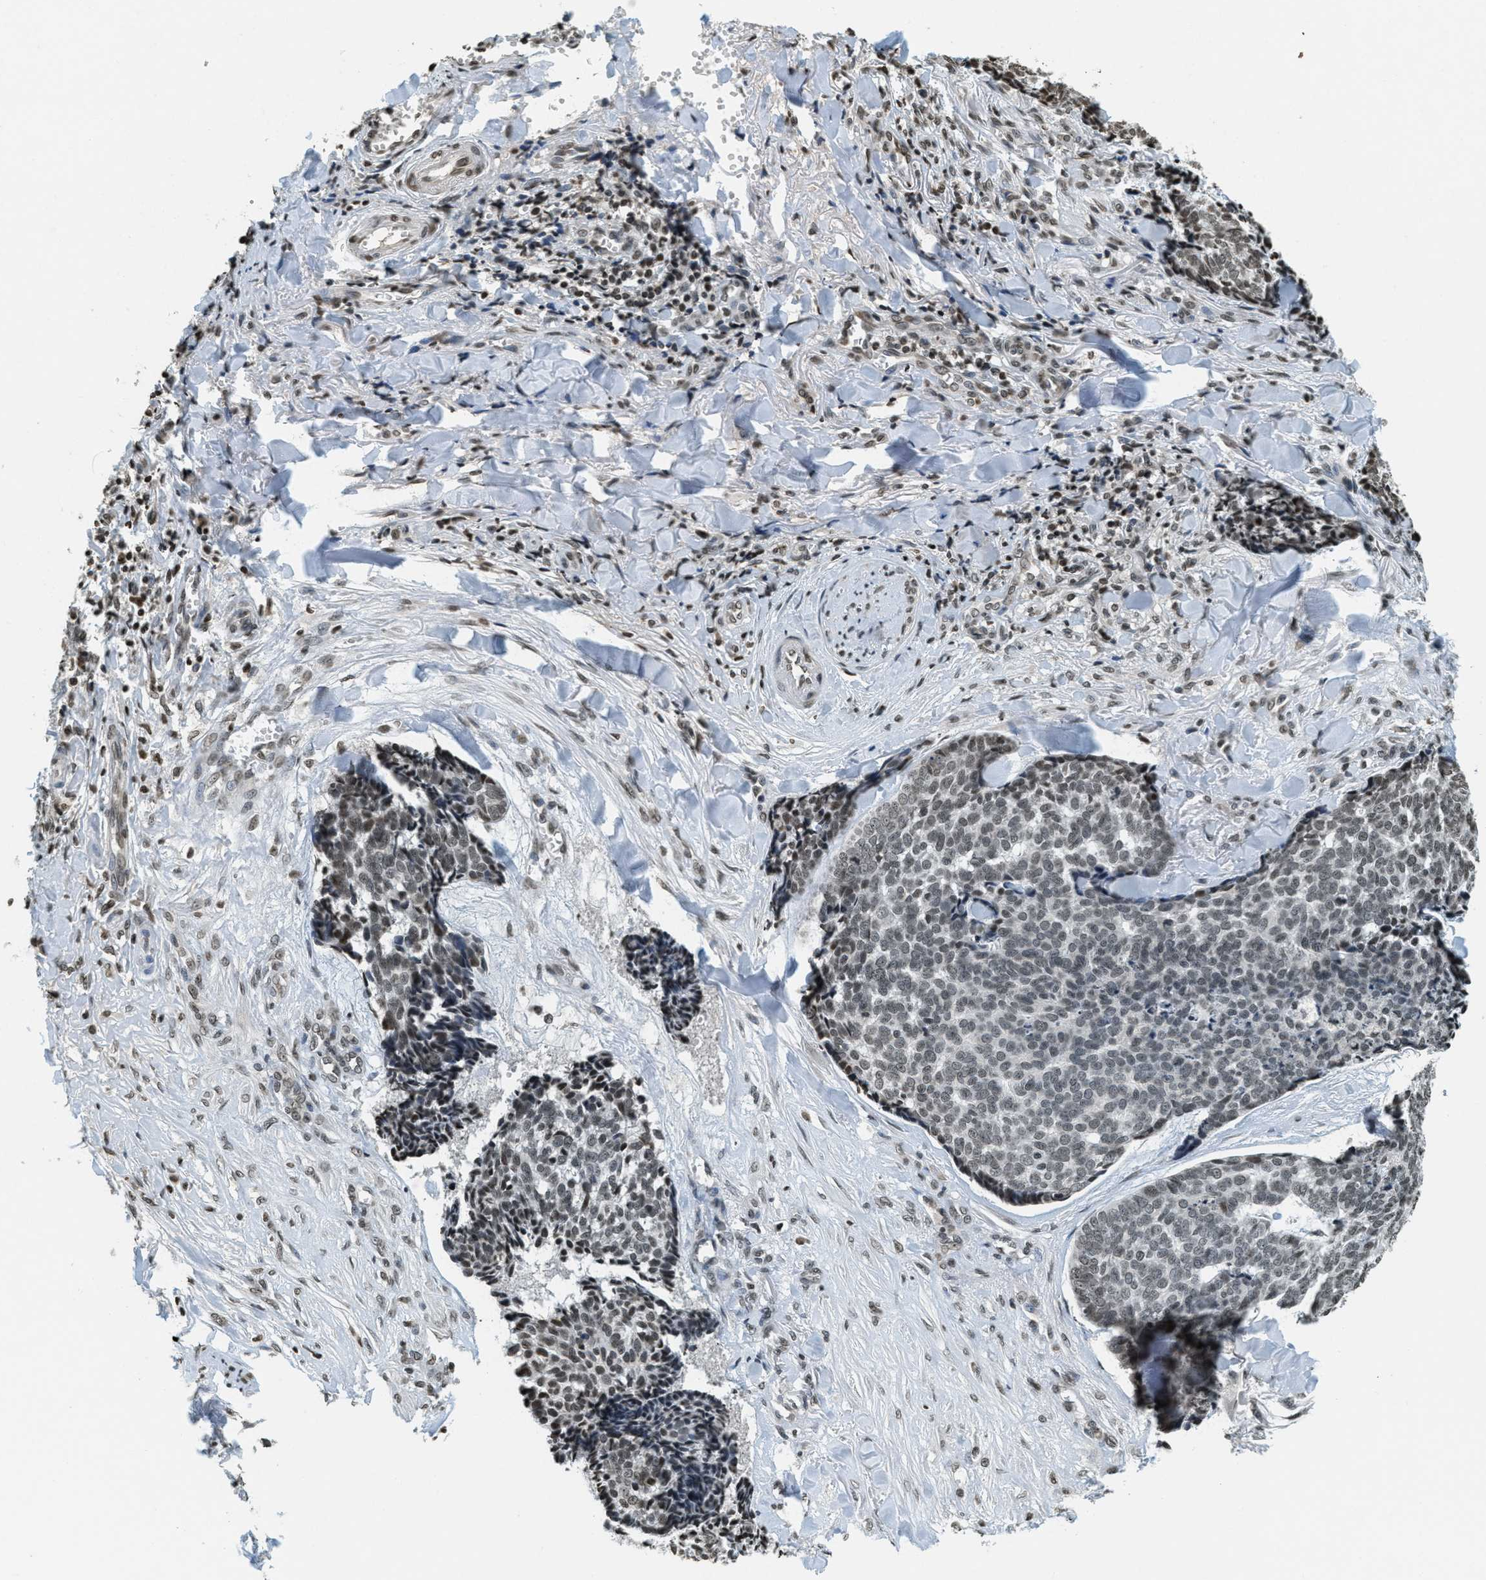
{"staining": {"intensity": "moderate", "quantity": ">75%", "location": "nuclear"}, "tissue": "skin cancer", "cell_type": "Tumor cells", "image_type": "cancer", "snomed": [{"axis": "morphology", "description": "Basal cell carcinoma"}, {"axis": "topography", "description": "Skin"}], "caption": "Skin basal cell carcinoma stained for a protein (brown) reveals moderate nuclear positive expression in about >75% of tumor cells.", "gene": "LDB2", "patient": {"sex": "male", "age": 84}}